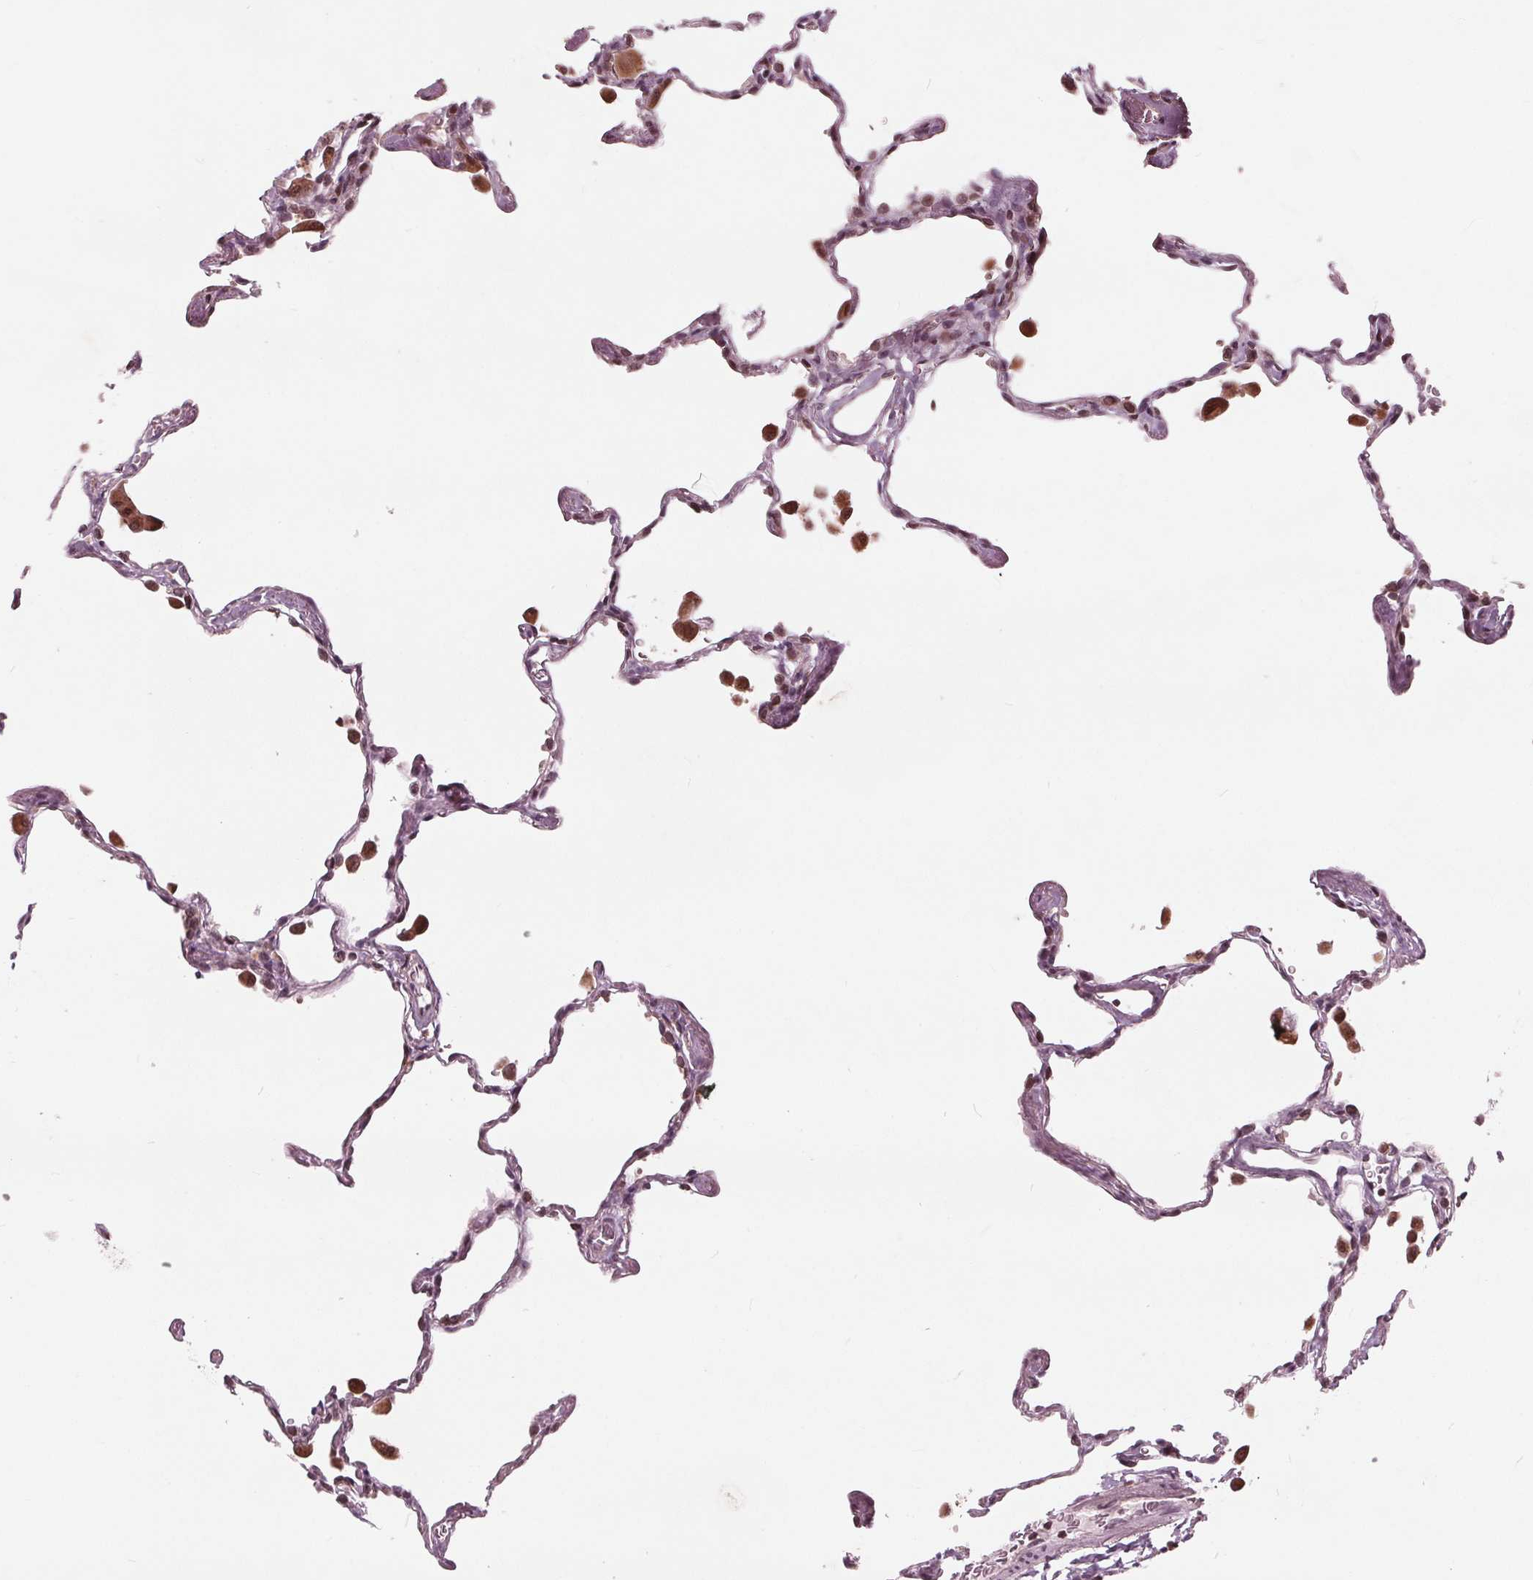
{"staining": {"intensity": "moderate", "quantity": "25%-75%", "location": "nuclear"}, "tissue": "lung", "cell_type": "Alveolar cells", "image_type": "normal", "snomed": [{"axis": "morphology", "description": "Normal tissue, NOS"}, {"axis": "topography", "description": "Lung"}], "caption": "A high-resolution photomicrograph shows IHC staining of benign lung, which reveals moderate nuclear expression in approximately 25%-75% of alveolar cells. The staining is performed using DAB (3,3'-diaminobenzidine) brown chromogen to label protein expression. The nuclei are counter-stained blue using hematoxylin.", "gene": "NUP210", "patient": {"sex": "female", "age": 47}}